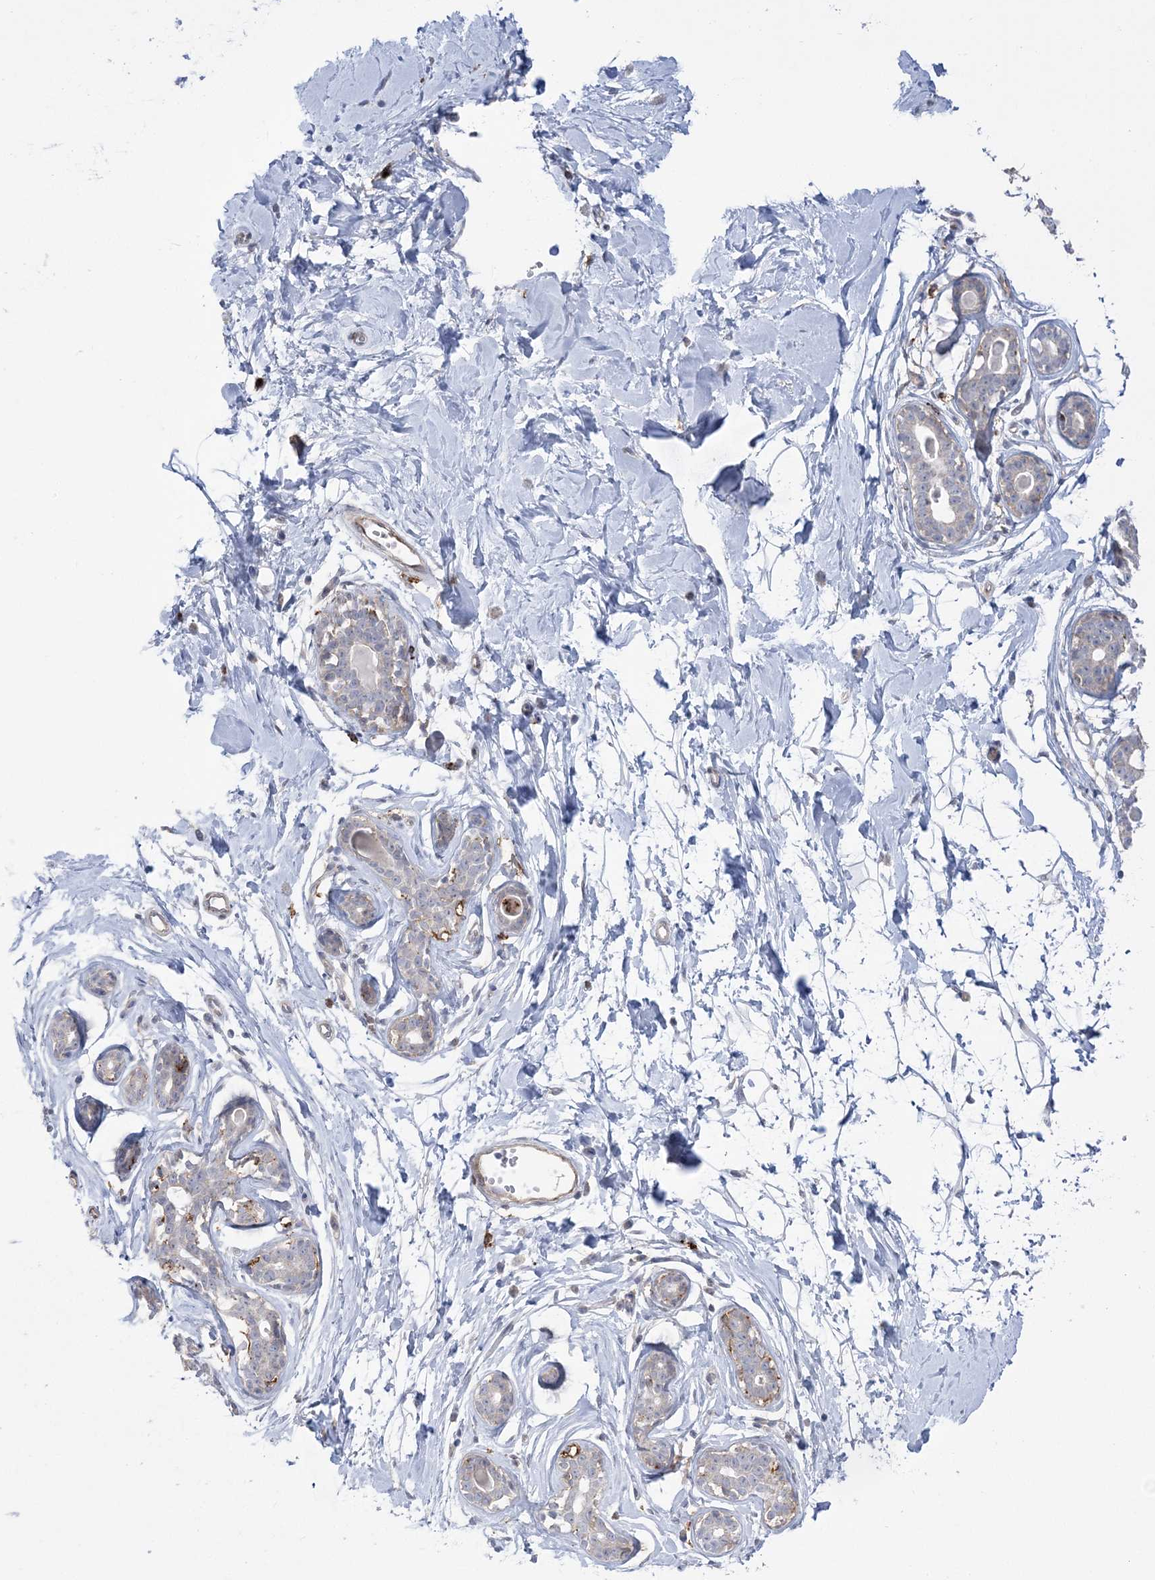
{"staining": {"intensity": "negative", "quantity": "none", "location": "none"}, "tissue": "breast", "cell_type": "Adipocytes", "image_type": "normal", "snomed": [{"axis": "morphology", "description": "Normal tissue, NOS"}, {"axis": "morphology", "description": "Adenoma, NOS"}, {"axis": "topography", "description": "Breast"}], "caption": "A high-resolution histopathology image shows immunohistochemistry staining of unremarkable breast, which exhibits no significant positivity in adipocytes.", "gene": "HAAO", "patient": {"sex": "female", "age": 23}}